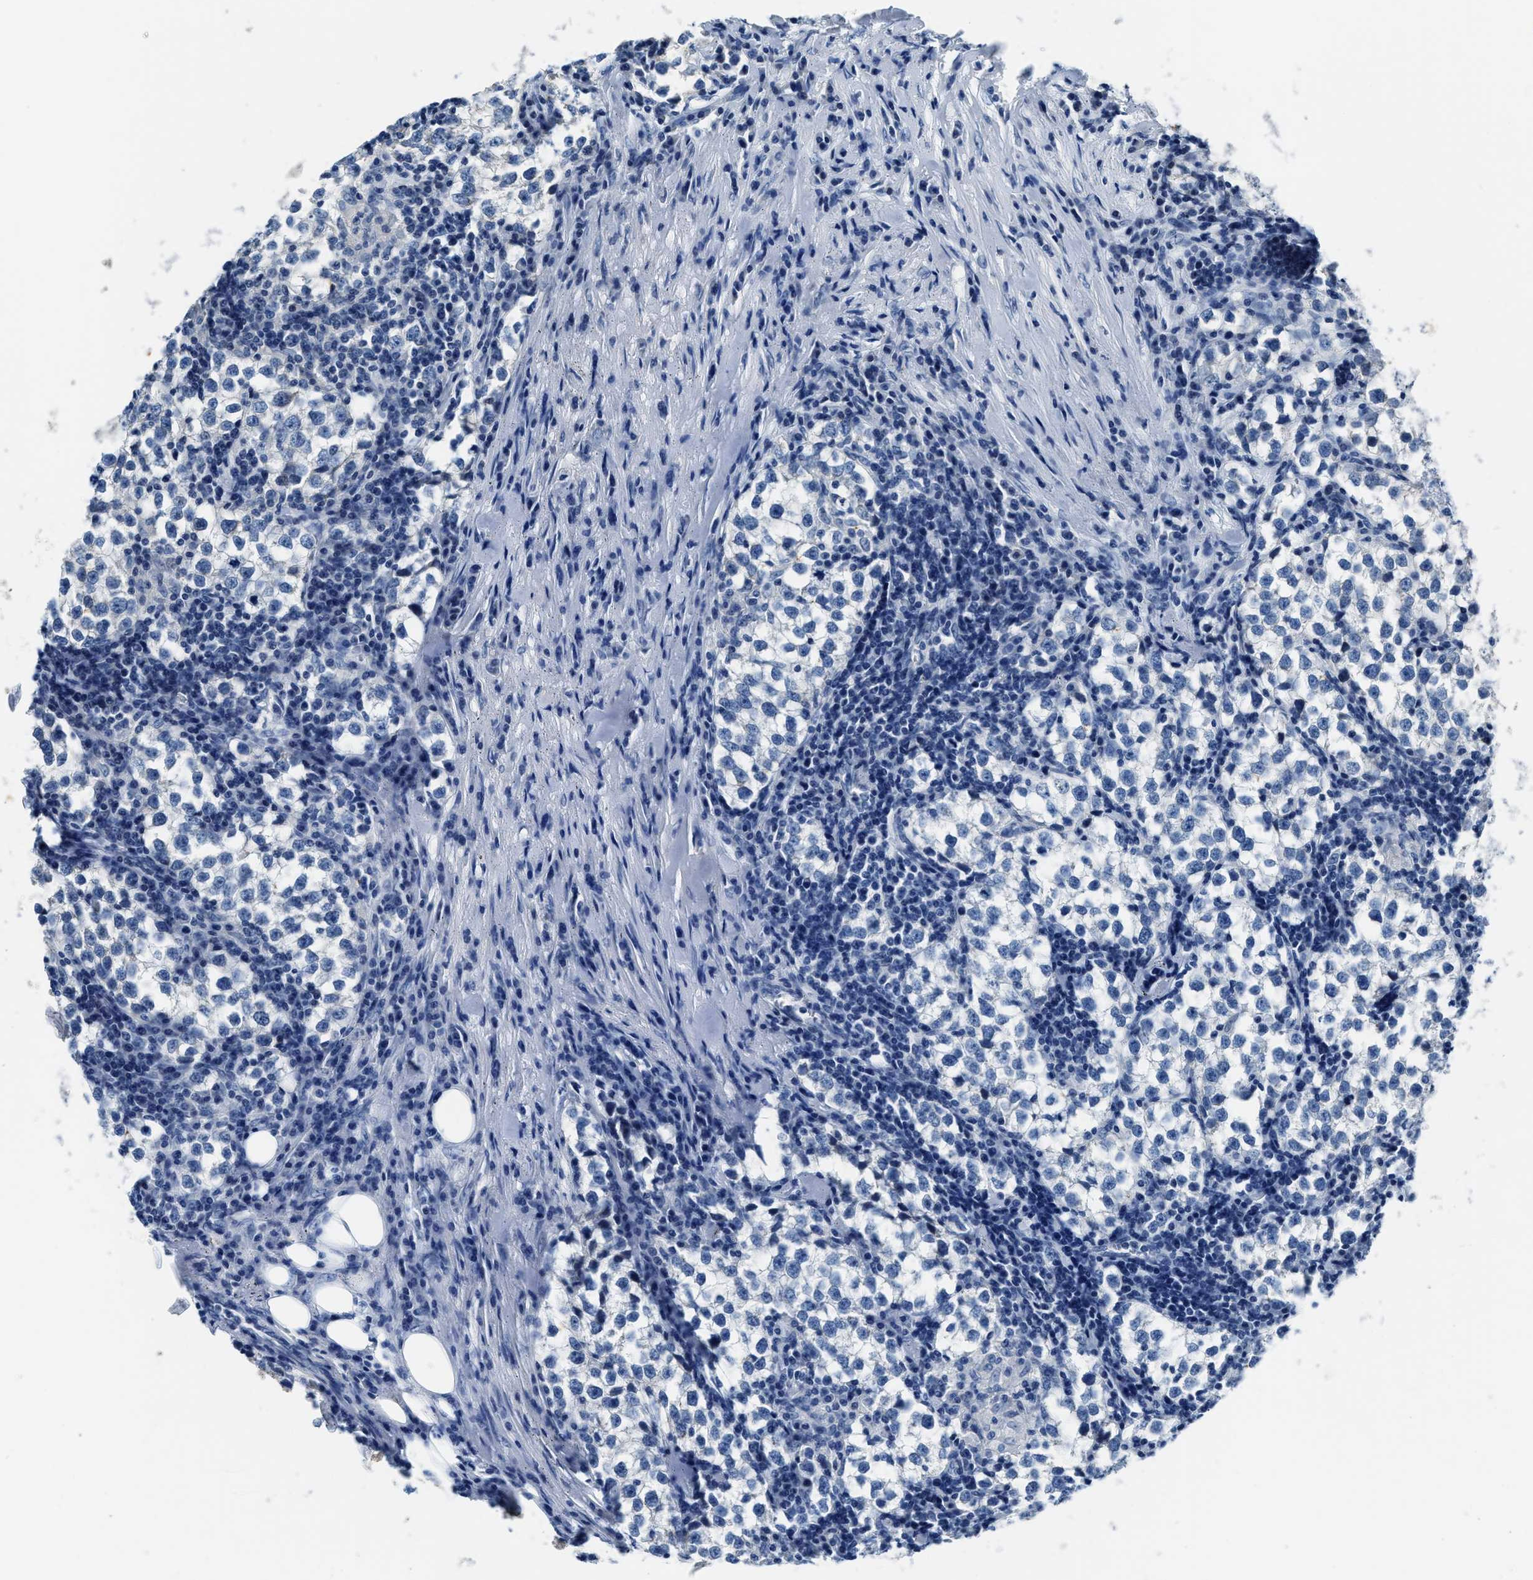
{"staining": {"intensity": "negative", "quantity": "none", "location": "none"}, "tissue": "testis cancer", "cell_type": "Tumor cells", "image_type": "cancer", "snomed": [{"axis": "morphology", "description": "Seminoma, NOS"}, {"axis": "morphology", "description": "Carcinoma, Embryonal, NOS"}, {"axis": "topography", "description": "Testis"}], "caption": "Immunohistochemical staining of testis embryonal carcinoma displays no significant expression in tumor cells.", "gene": "ASZ1", "patient": {"sex": "male", "age": 36}}